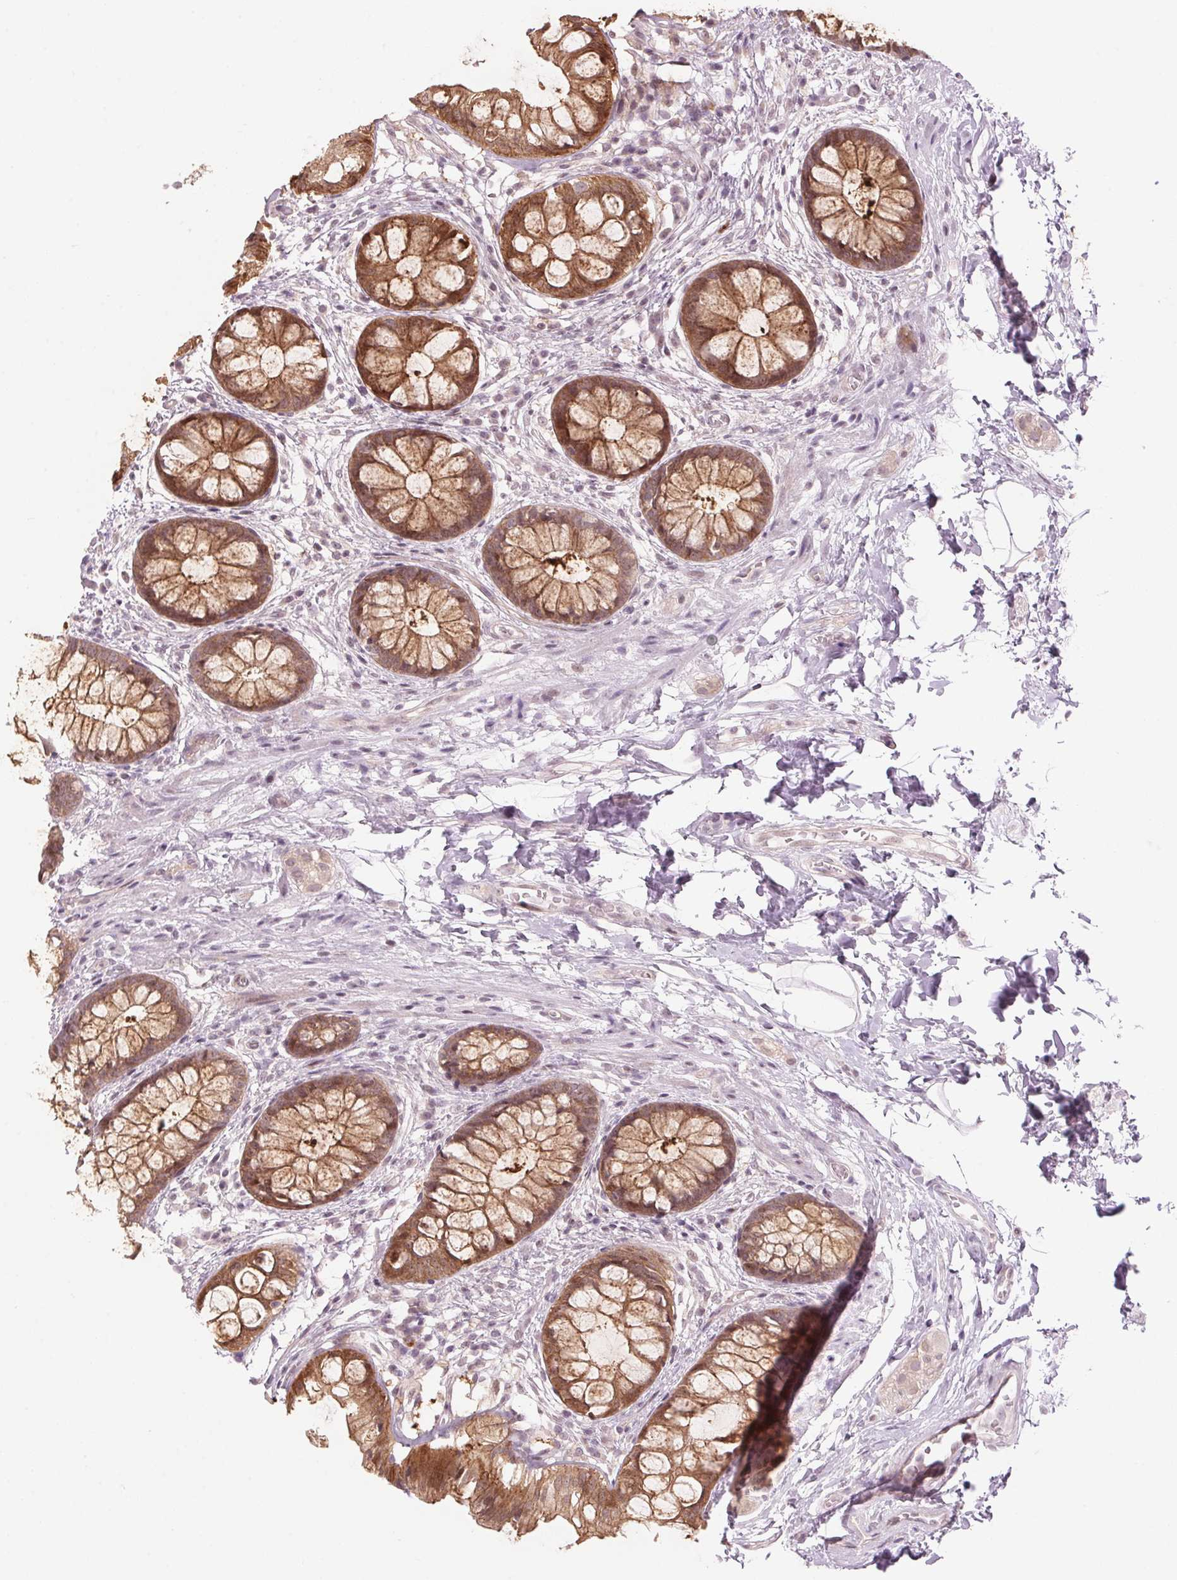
{"staining": {"intensity": "strong", "quantity": ">75%", "location": "cytoplasmic/membranous,nuclear"}, "tissue": "rectum", "cell_type": "Glandular cells", "image_type": "normal", "snomed": [{"axis": "morphology", "description": "Normal tissue, NOS"}, {"axis": "topography", "description": "Rectum"}], "caption": "Brown immunohistochemical staining in unremarkable human rectum displays strong cytoplasmic/membranous,nuclear positivity in about >75% of glandular cells. Immunohistochemistry (ihc) stains the protein in brown and the nuclei are stained blue.", "gene": "TMED6", "patient": {"sex": "female", "age": 62}}